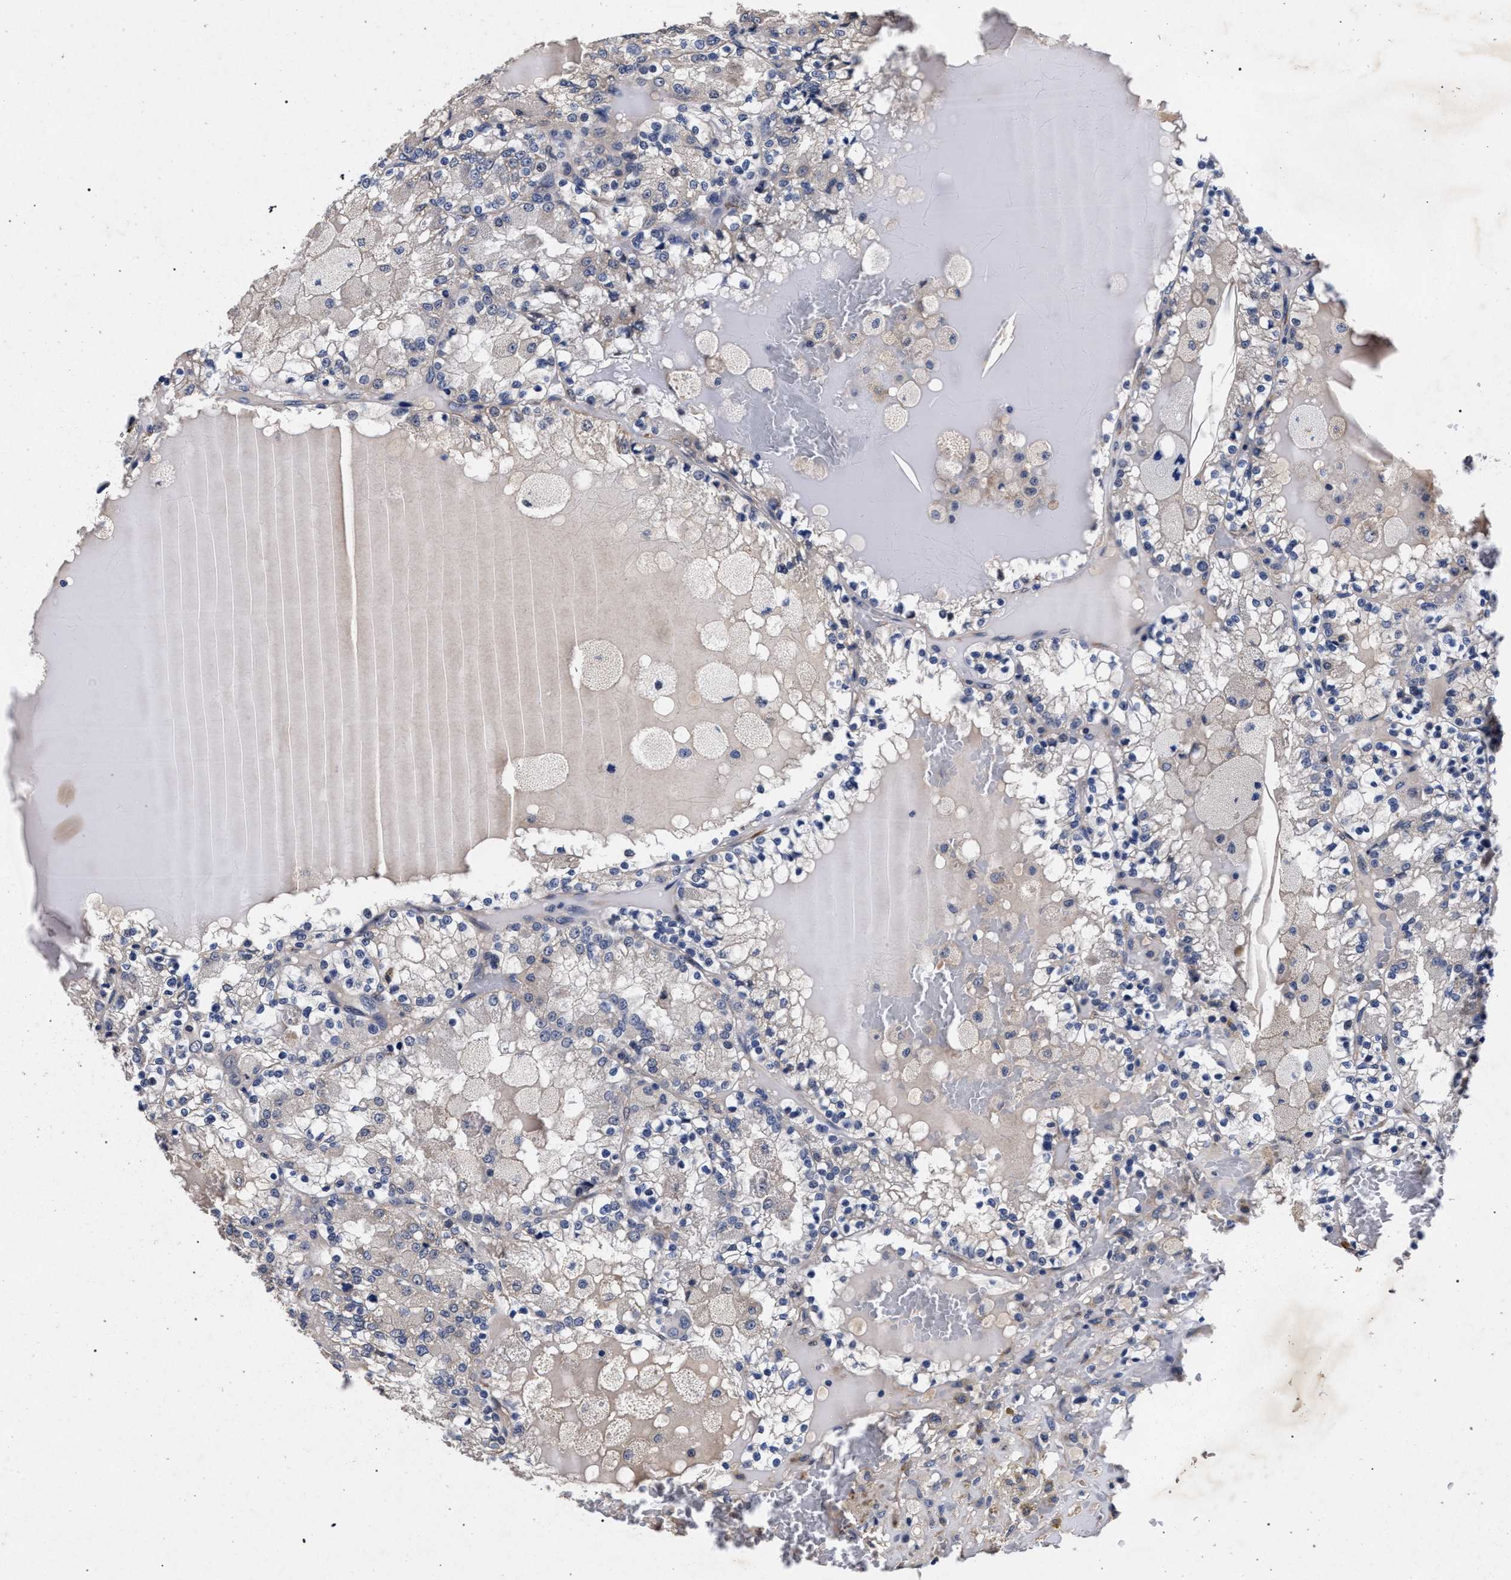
{"staining": {"intensity": "negative", "quantity": "none", "location": "none"}, "tissue": "renal cancer", "cell_type": "Tumor cells", "image_type": "cancer", "snomed": [{"axis": "morphology", "description": "Adenocarcinoma, NOS"}, {"axis": "topography", "description": "Kidney"}], "caption": "Renal cancer was stained to show a protein in brown. There is no significant expression in tumor cells.", "gene": "CFAP95", "patient": {"sex": "female", "age": 56}}